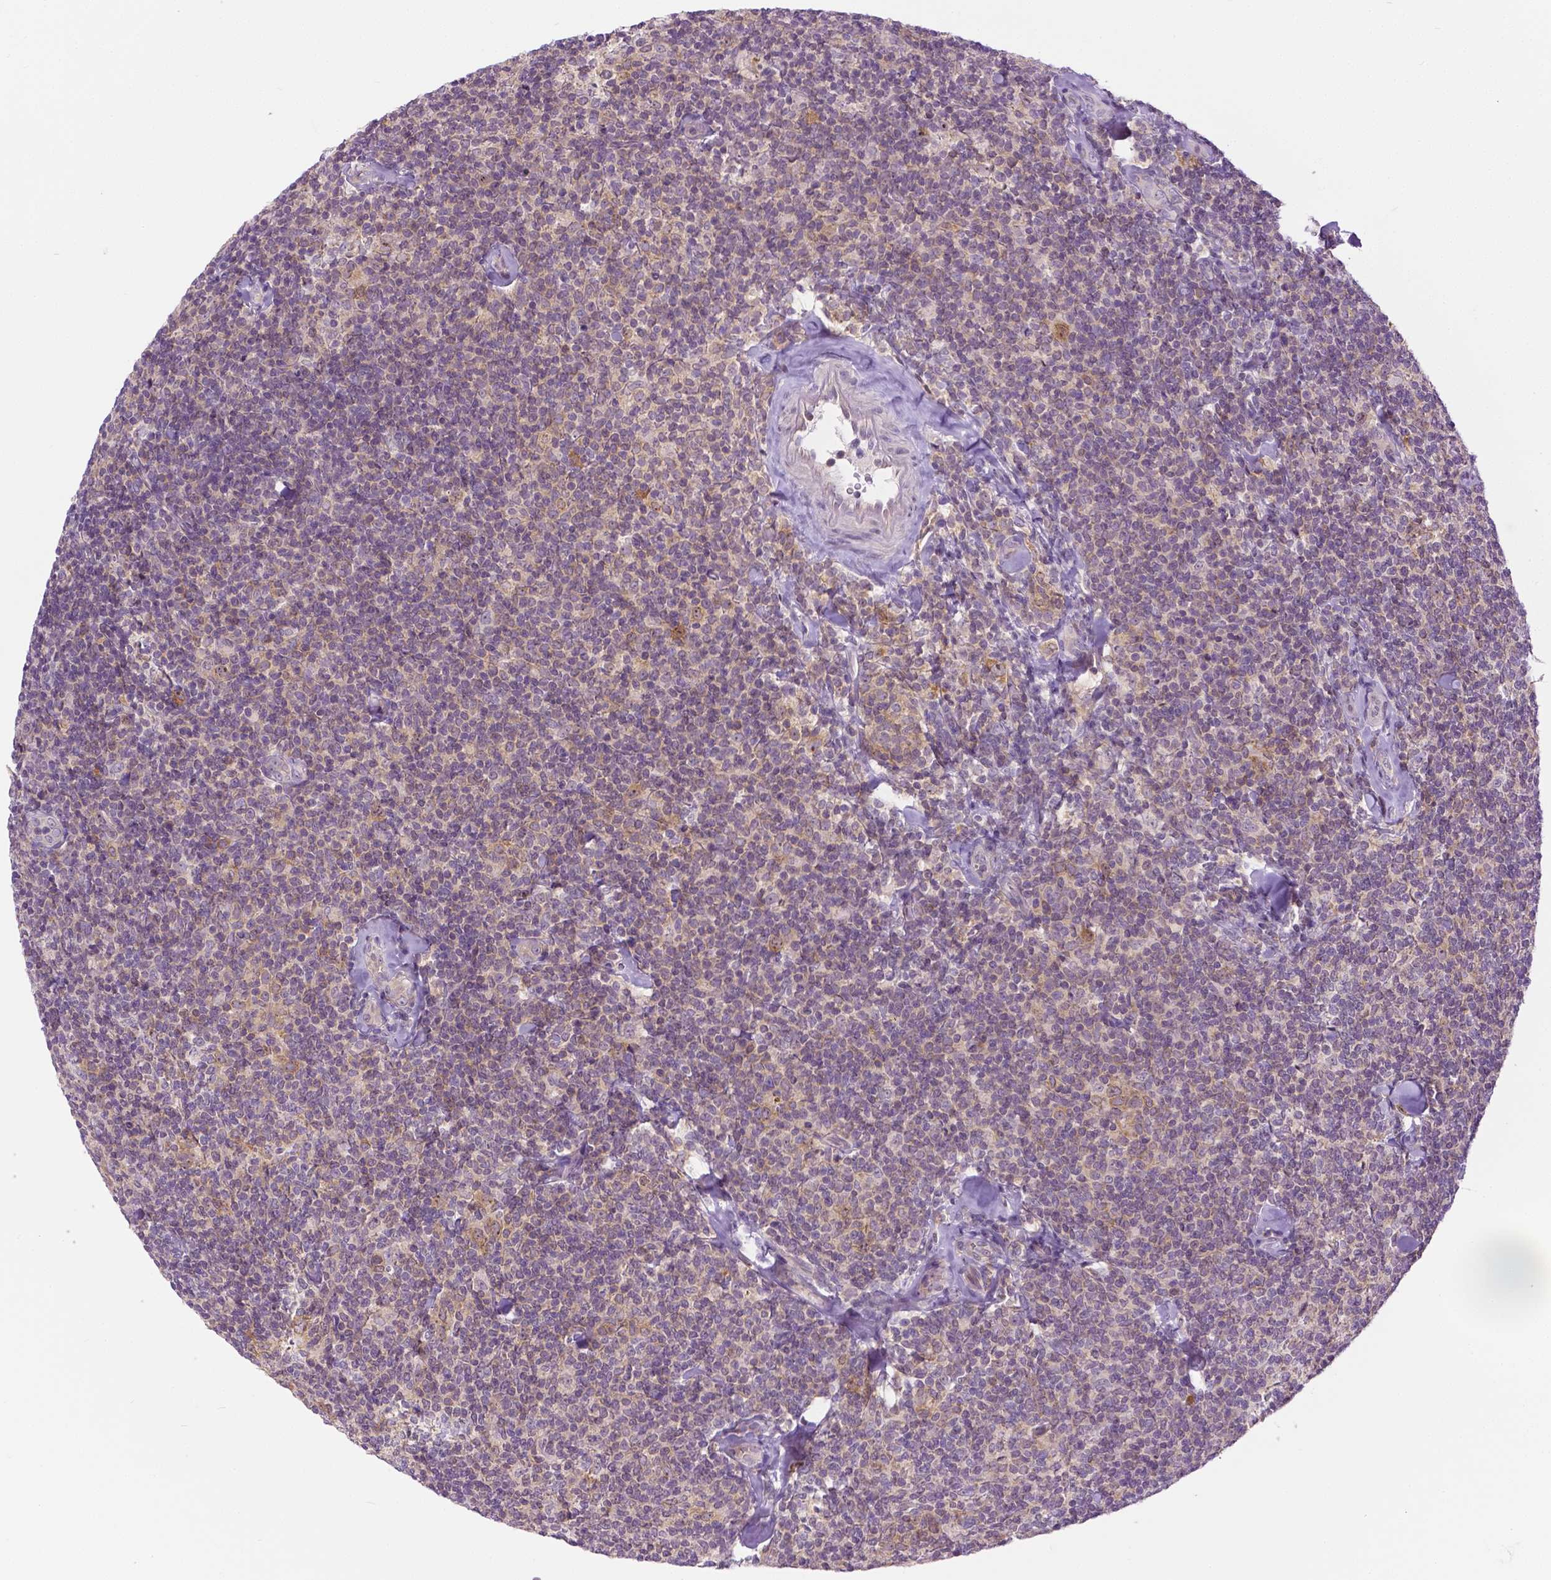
{"staining": {"intensity": "moderate", "quantity": ">75%", "location": "cytoplasmic/membranous"}, "tissue": "lymphoma", "cell_type": "Tumor cells", "image_type": "cancer", "snomed": [{"axis": "morphology", "description": "Malignant lymphoma, non-Hodgkin's type, Low grade"}, {"axis": "topography", "description": "Lymph node"}], "caption": "A photomicrograph showing moderate cytoplasmic/membranous expression in approximately >75% of tumor cells in lymphoma, as visualized by brown immunohistochemical staining.", "gene": "DENND4A", "patient": {"sex": "female", "age": 56}}